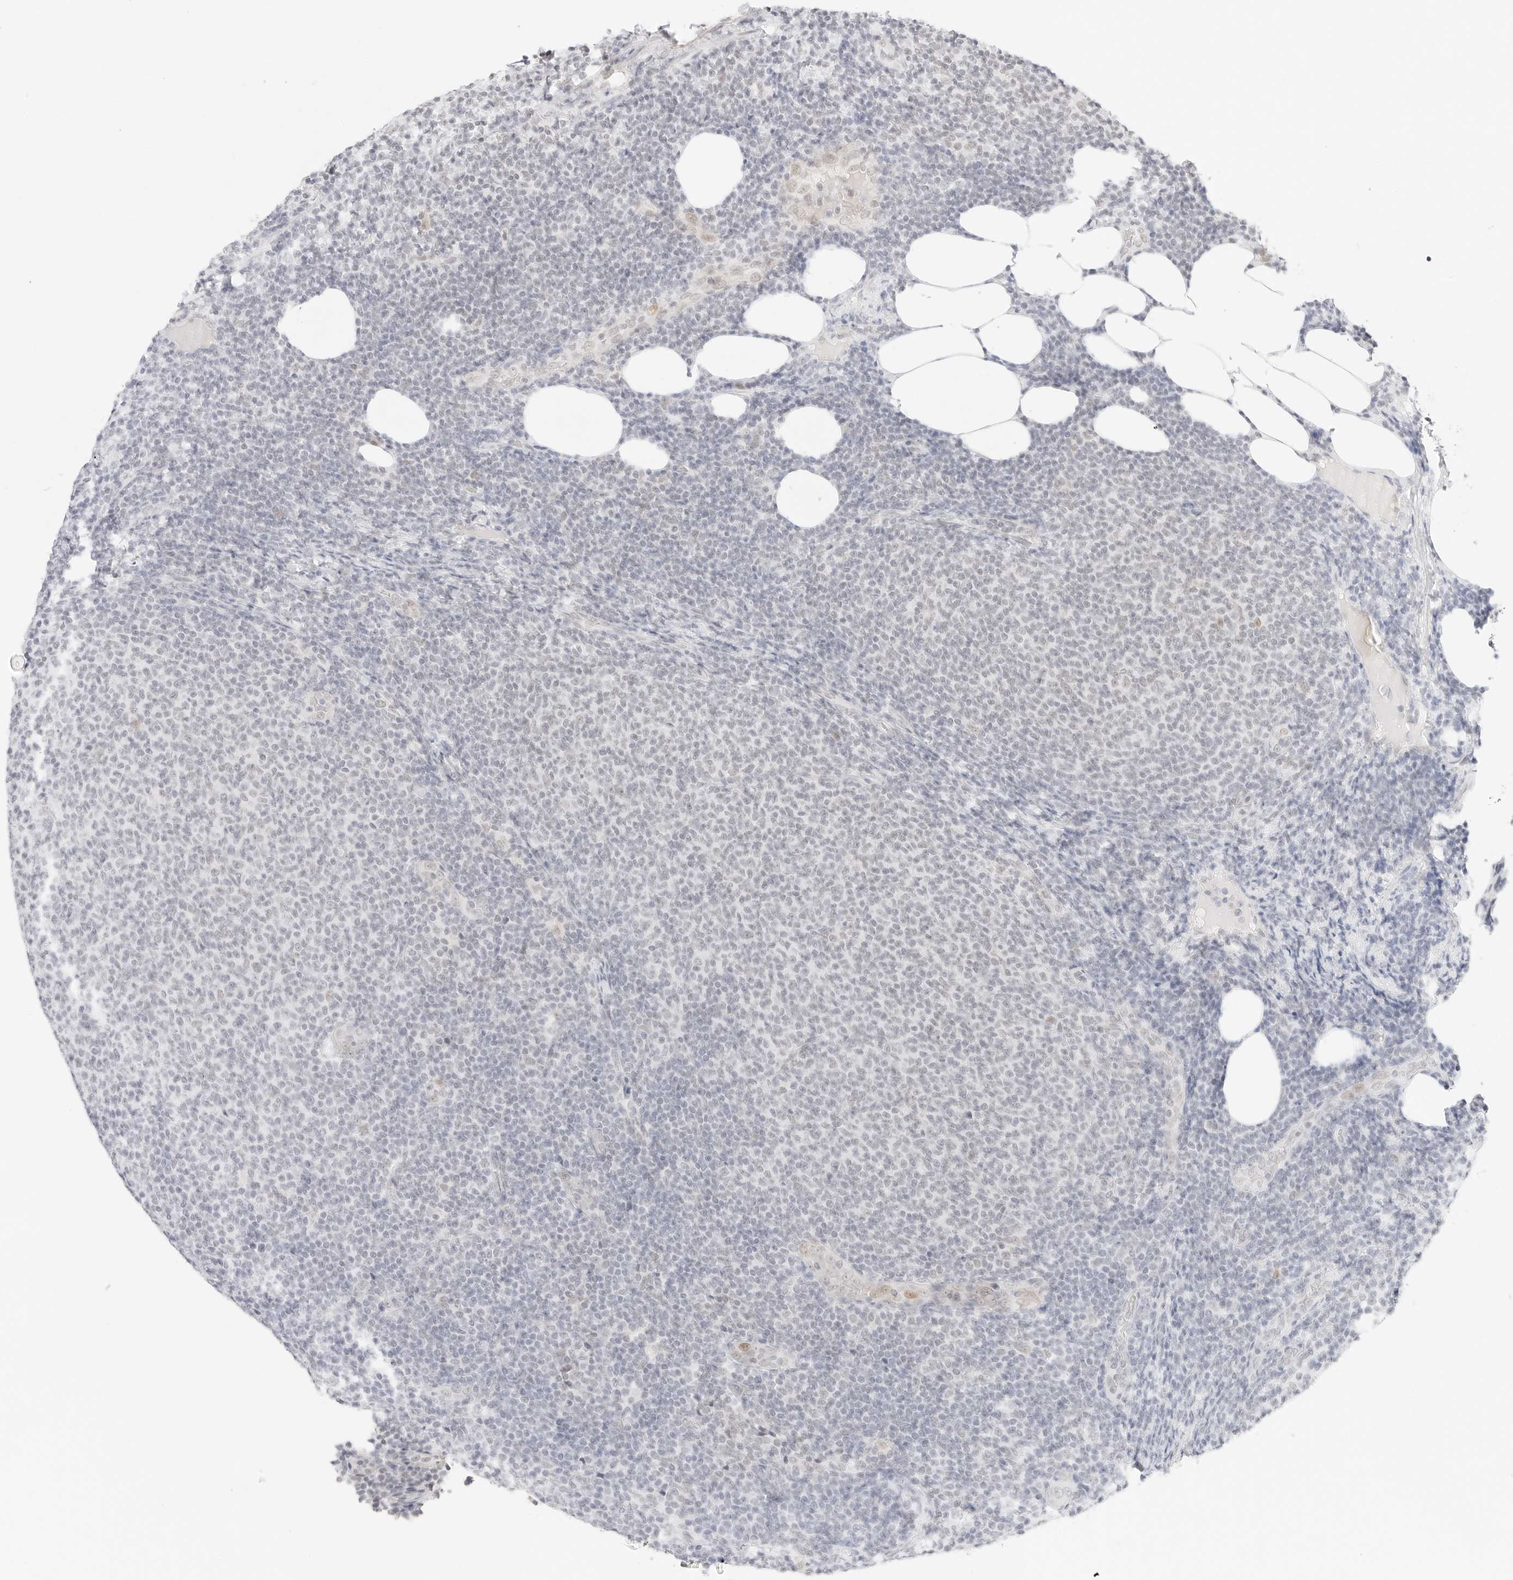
{"staining": {"intensity": "negative", "quantity": "none", "location": "none"}, "tissue": "lymphoma", "cell_type": "Tumor cells", "image_type": "cancer", "snomed": [{"axis": "morphology", "description": "Malignant lymphoma, non-Hodgkin's type, Low grade"}, {"axis": "topography", "description": "Lymph node"}], "caption": "An image of malignant lymphoma, non-Hodgkin's type (low-grade) stained for a protein displays no brown staining in tumor cells.", "gene": "ITGA6", "patient": {"sex": "male", "age": 66}}